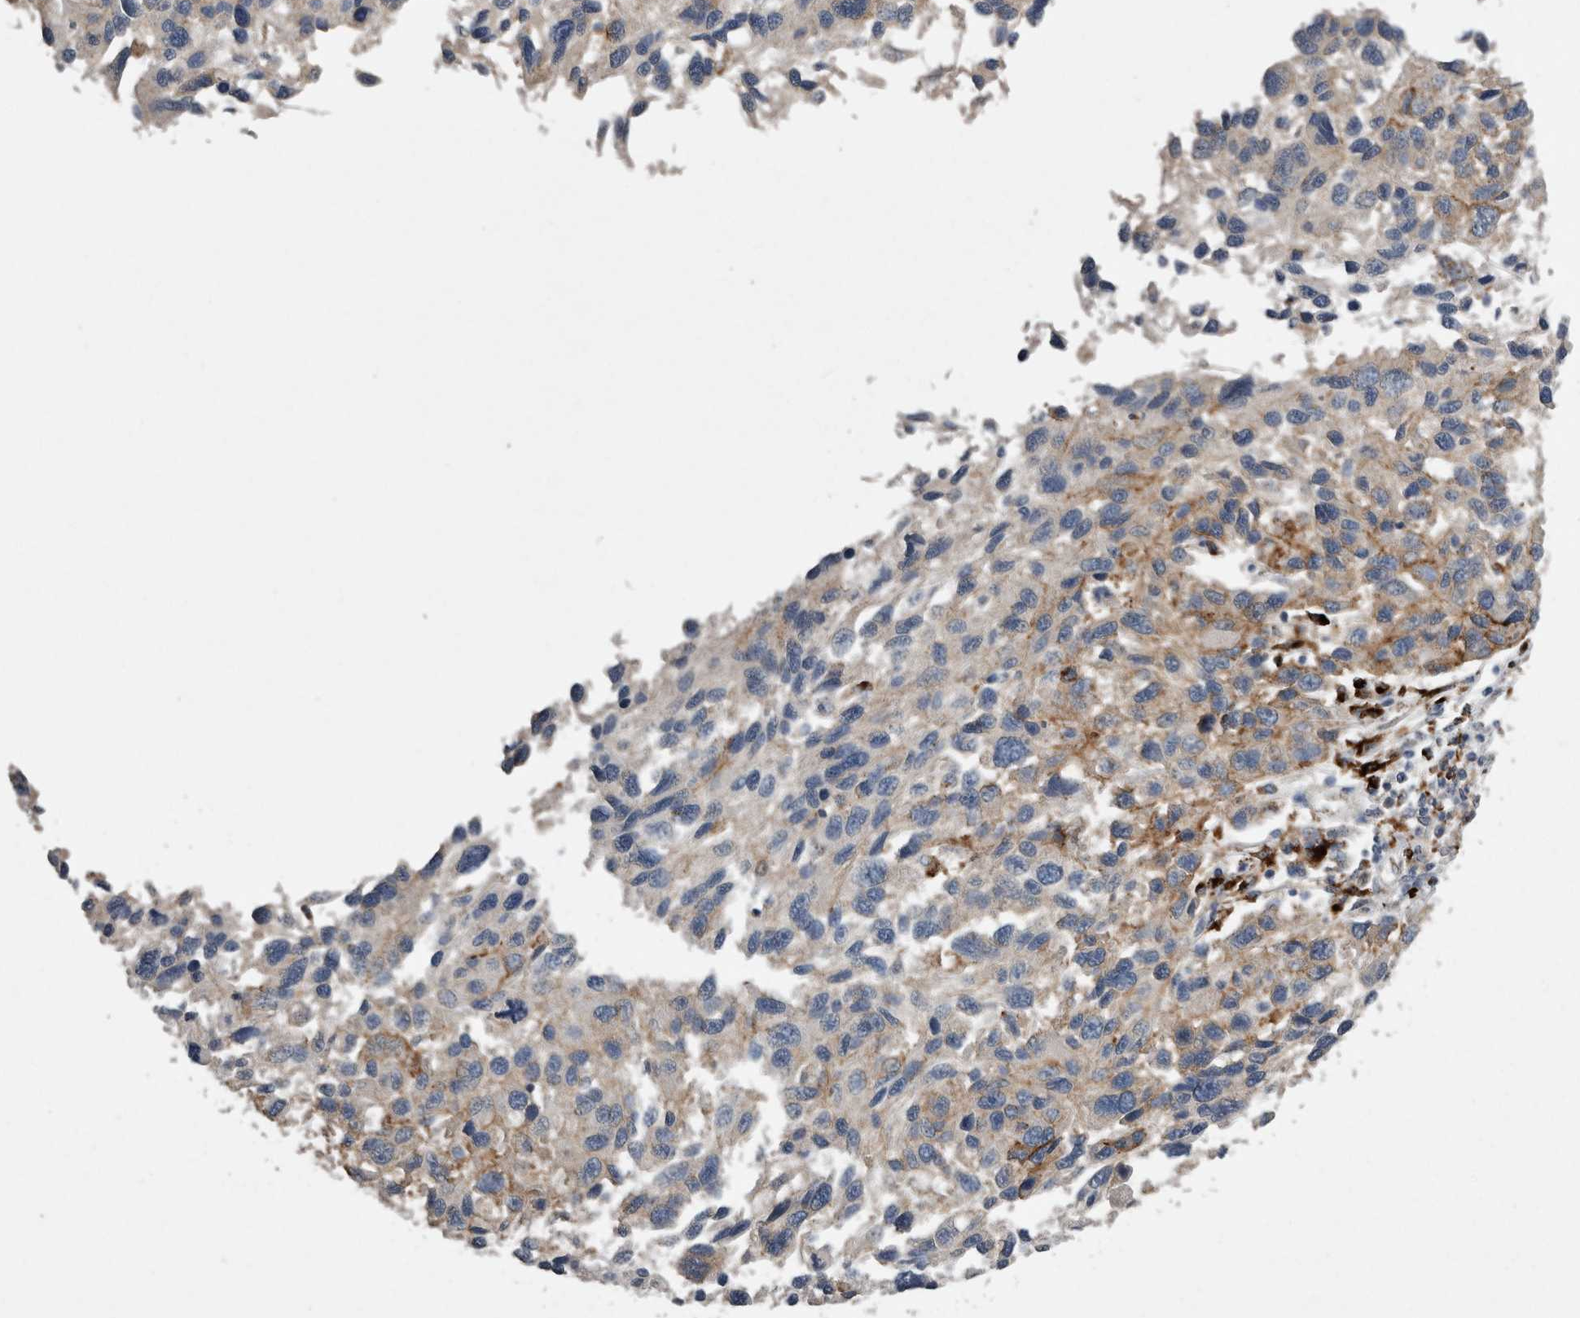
{"staining": {"intensity": "moderate", "quantity": "<25%", "location": "cytoplasmic/membranous"}, "tissue": "melanoma", "cell_type": "Tumor cells", "image_type": "cancer", "snomed": [{"axis": "morphology", "description": "Malignant melanoma, NOS"}, {"axis": "topography", "description": "Skin"}], "caption": "Malignant melanoma stained with a protein marker reveals moderate staining in tumor cells.", "gene": "CTSZ", "patient": {"sex": "male", "age": 53}}